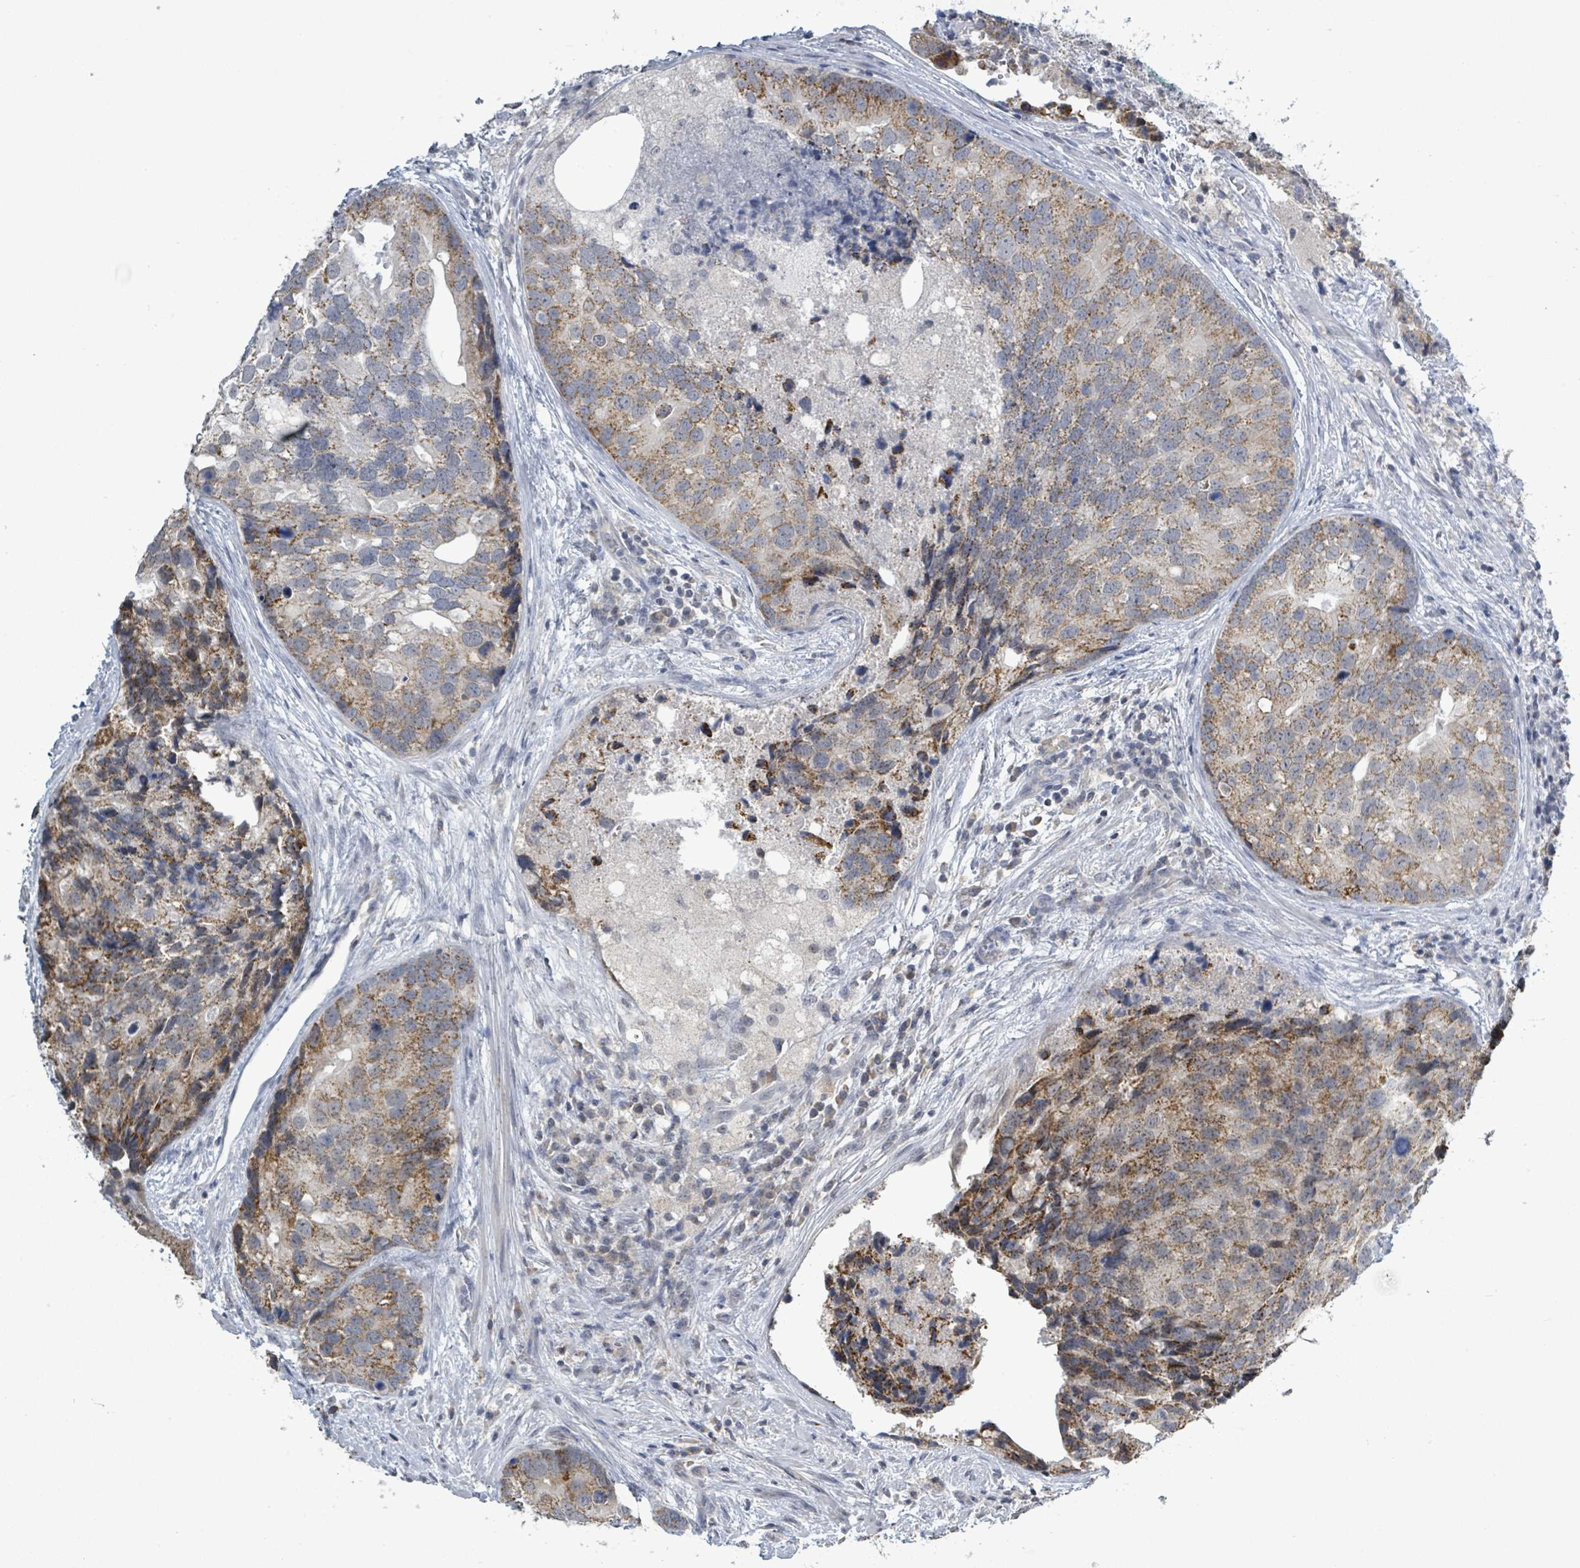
{"staining": {"intensity": "moderate", "quantity": ">75%", "location": "cytoplasmic/membranous"}, "tissue": "prostate cancer", "cell_type": "Tumor cells", "image_type": "cancer", "snomed": [{"axis": "morphology", "description": "Adenocarcinoma, High grade"}, {"axis": "topography", "description": "Prostate"}], "caption": "Approximately >75% of tumor cells in human prostate cancer reveal moderate cytoplasmic/membranous protein staining as visualized by brown immunohistochemical staining.", "gene": "COQ10B", "patient": {"sex": "male", "age": 62}}